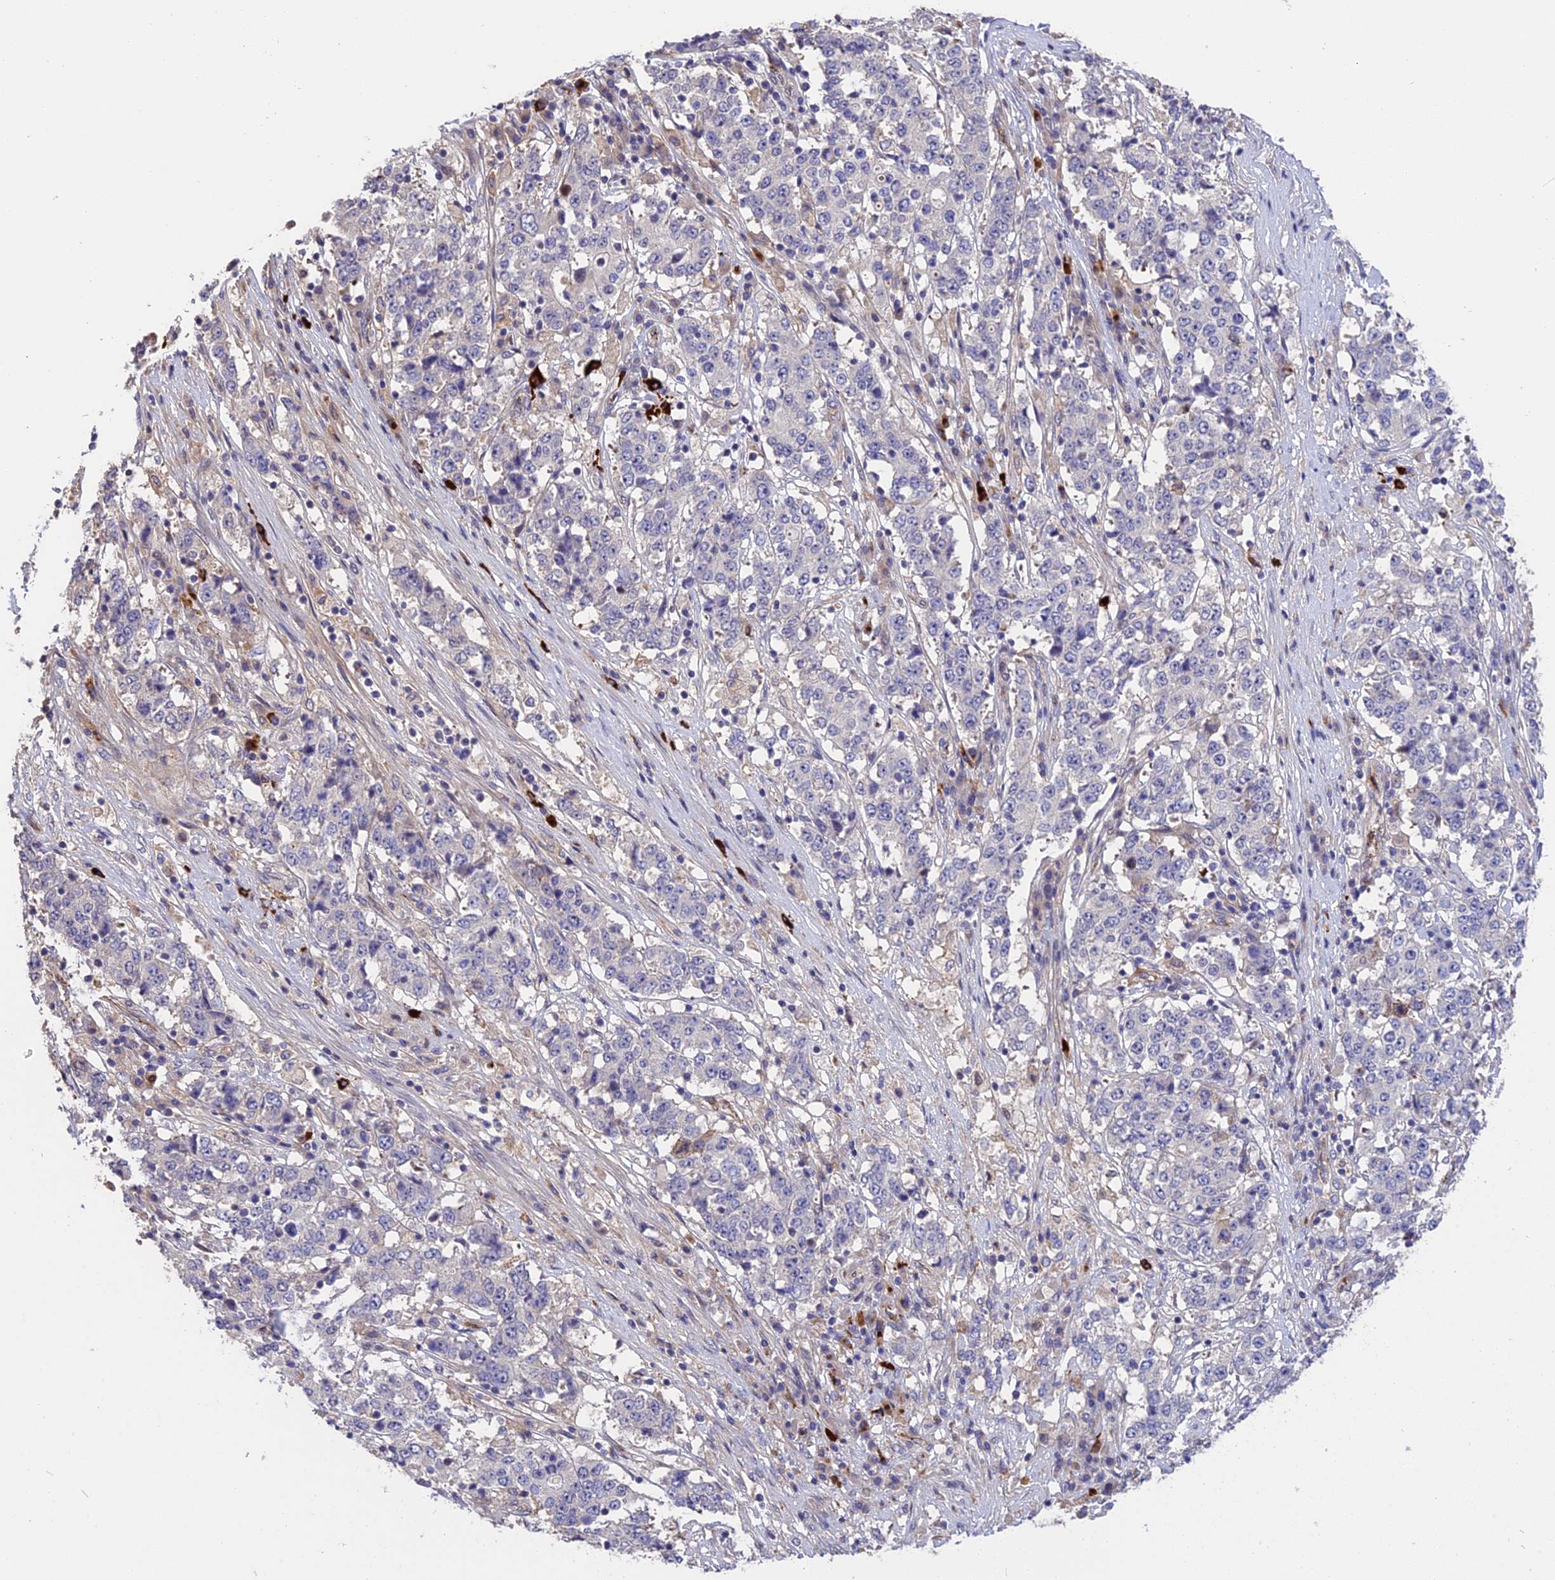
{"staining": {"intensity": "negative", "quantity": "none", "location": "none"}, "tissue": "stomach cancer", "cell_type": "Tumor cells", "image_type": "cancer", "snomed": [{"axis": "morphology", "description": "Adenocarcinoma, NOS"}, {"axis": "topography", "description": "Stomach"}], "caption": "This is an IHC micrograph of human stomach cancer (adenocarcinoma). There is no positivity in tumor cells.", "gene": "MFSD2A", "patient": {"sex": "male", "age": 59}}